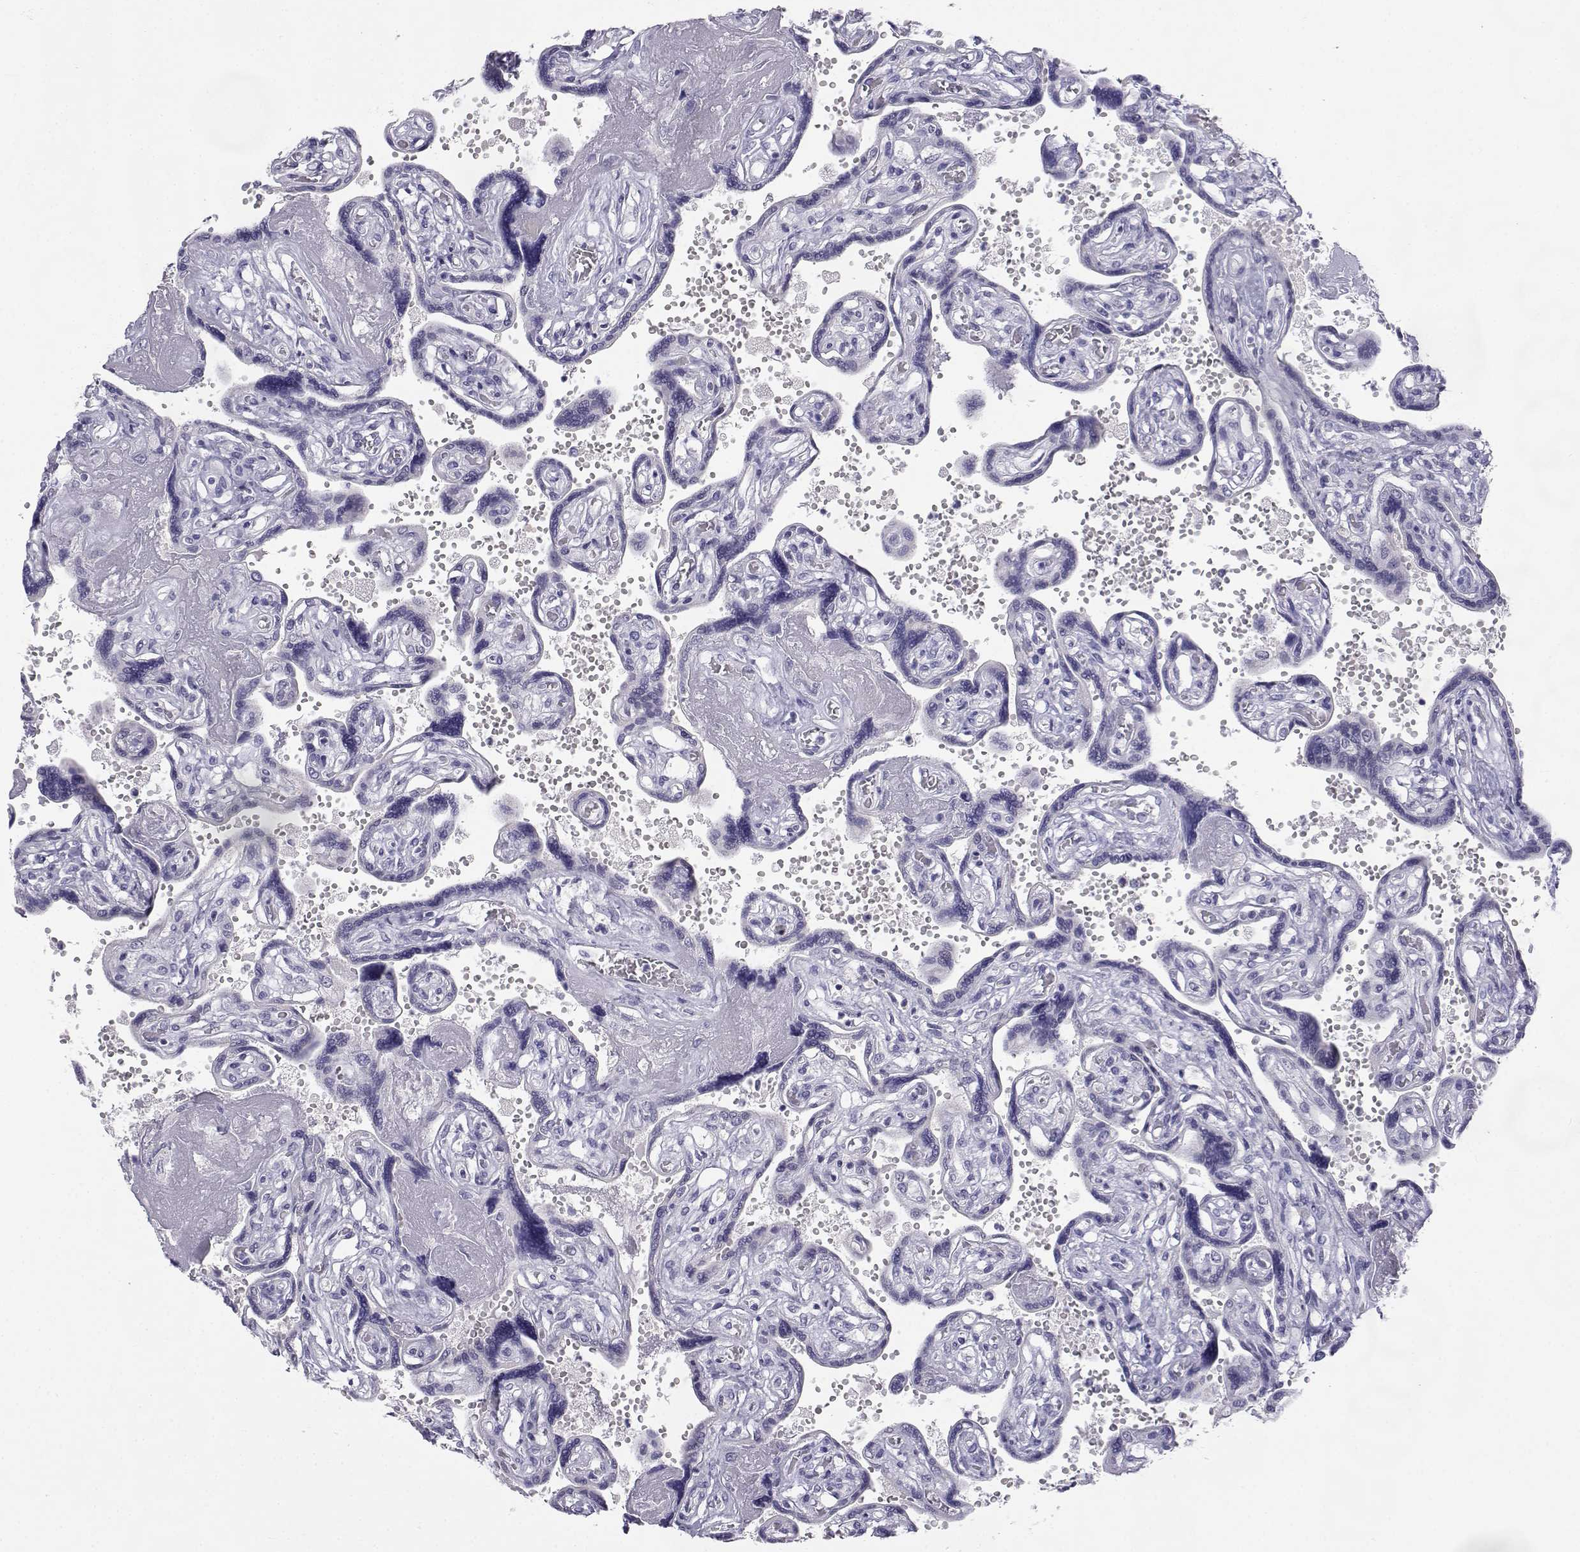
{"staining": {"intensity": "negative", "quantity": "none", "location": "none"}, "tissue": "placenta", "cell_type": "Decidual cells", "image_type": "normal", "snomed": [{"axis": "morphology", "description": "Normal tissue, NOS"}, {"axis": "topography", "description": "Placenta"}], "caption": "Immunohistochemistry image of unremarkable human placenta stained for a protein (brown), which demonstrates no staining in decidual cells.", "gene": "SLC6A3", "patient": {"sex": "female", "age": 32}}